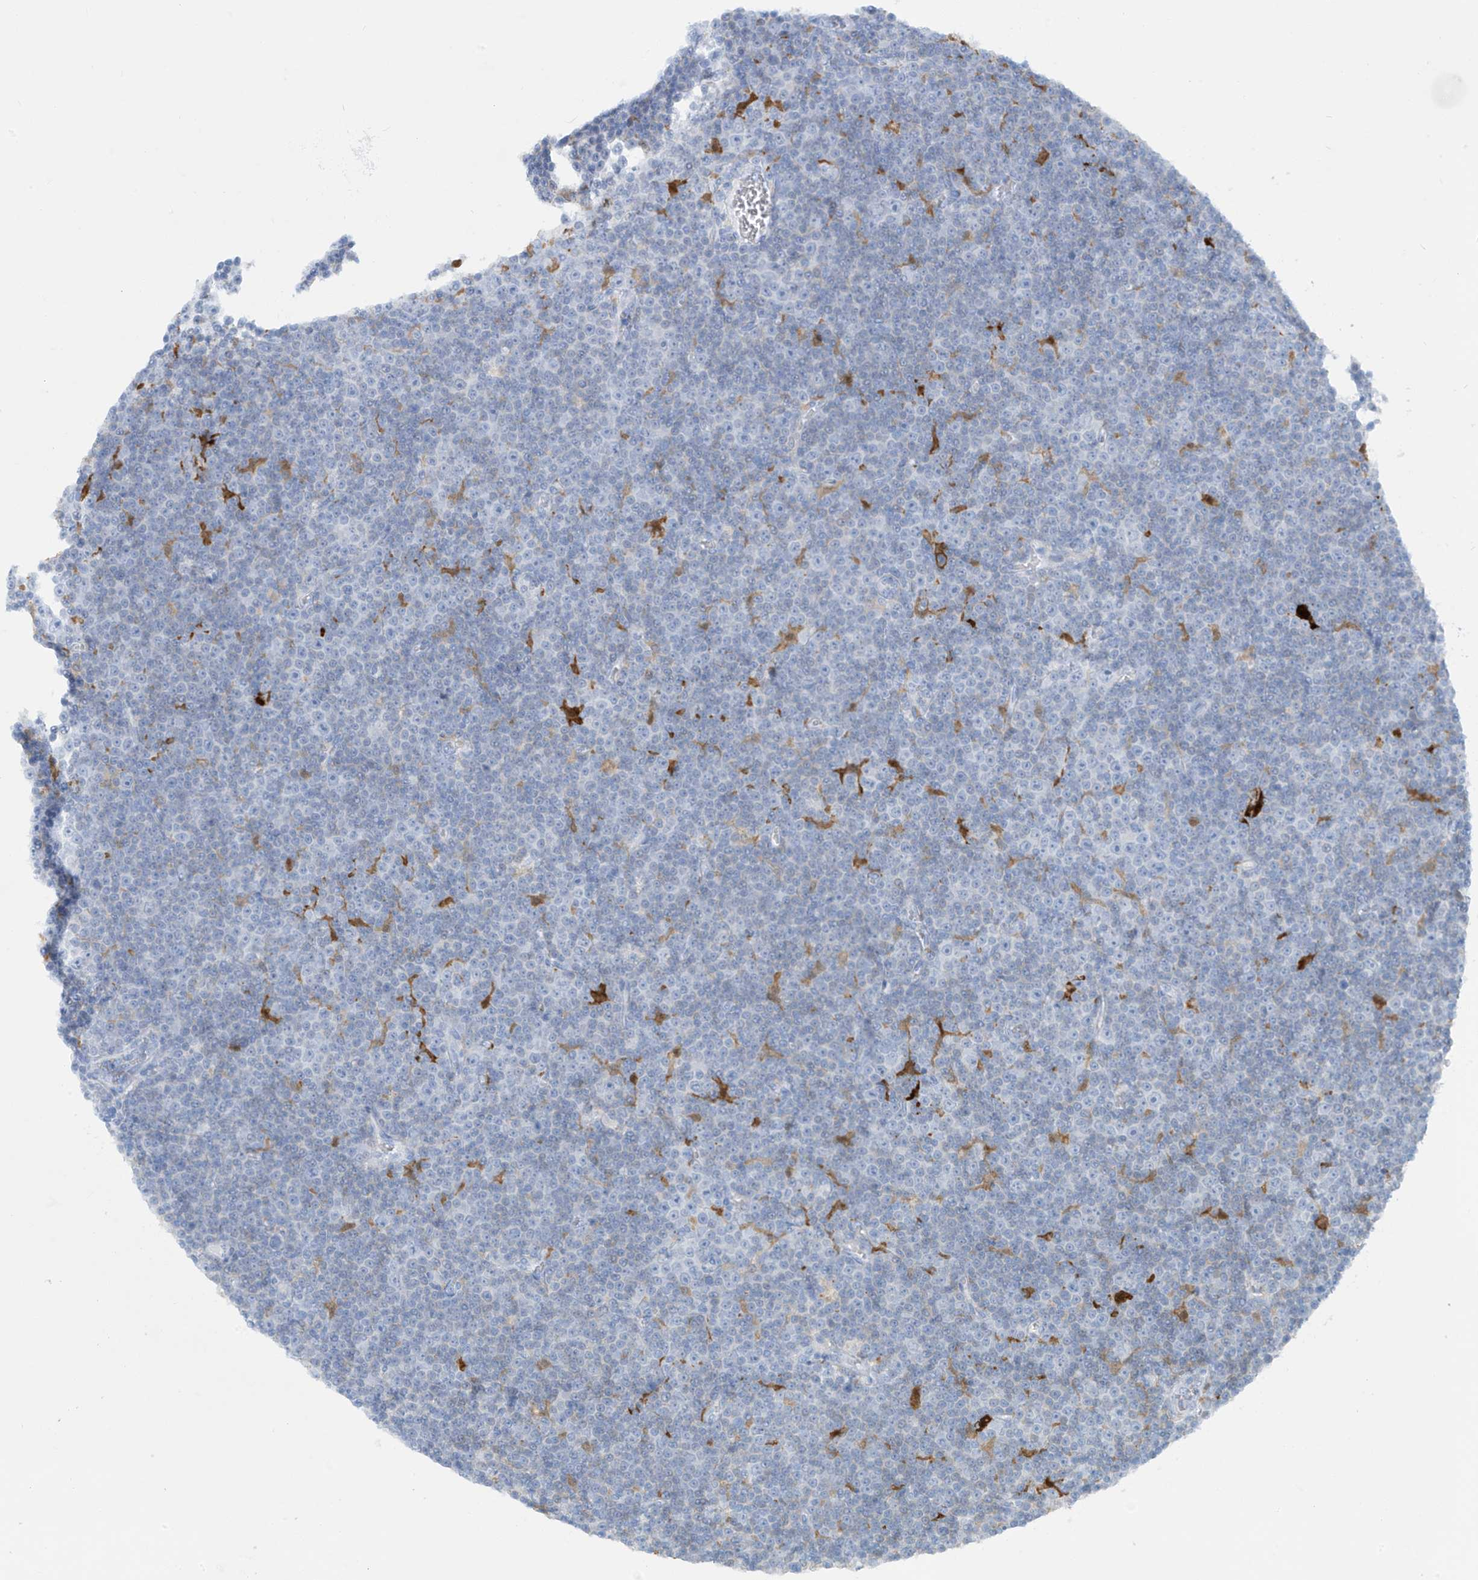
{"staining": {"intensity": "negative", "quantity": "none", "location": "none"}, "tissue": "lymphoma", "cell_type": "Tumor cells", "image_type": "cancer", "snomed": [{"axis": "morphology", "description": "Malignant lymphoma, non-Hodgkin's type, Low grade"}, {"axis": "topography", "description": "Lymph node"}], "caption": "DAB immunohistochemical staining of human lymphoma shows no significant positivity in tumor cells. The staining was performed using DAB (3,3'-diaminobenzidine) to visualize the protein expression in brown, while the nuclei were stained in blue with hematoxylin (Magnification: 20x).", "gene": "TRMT2B", "patient": {"sex": "female", "age": 67}}